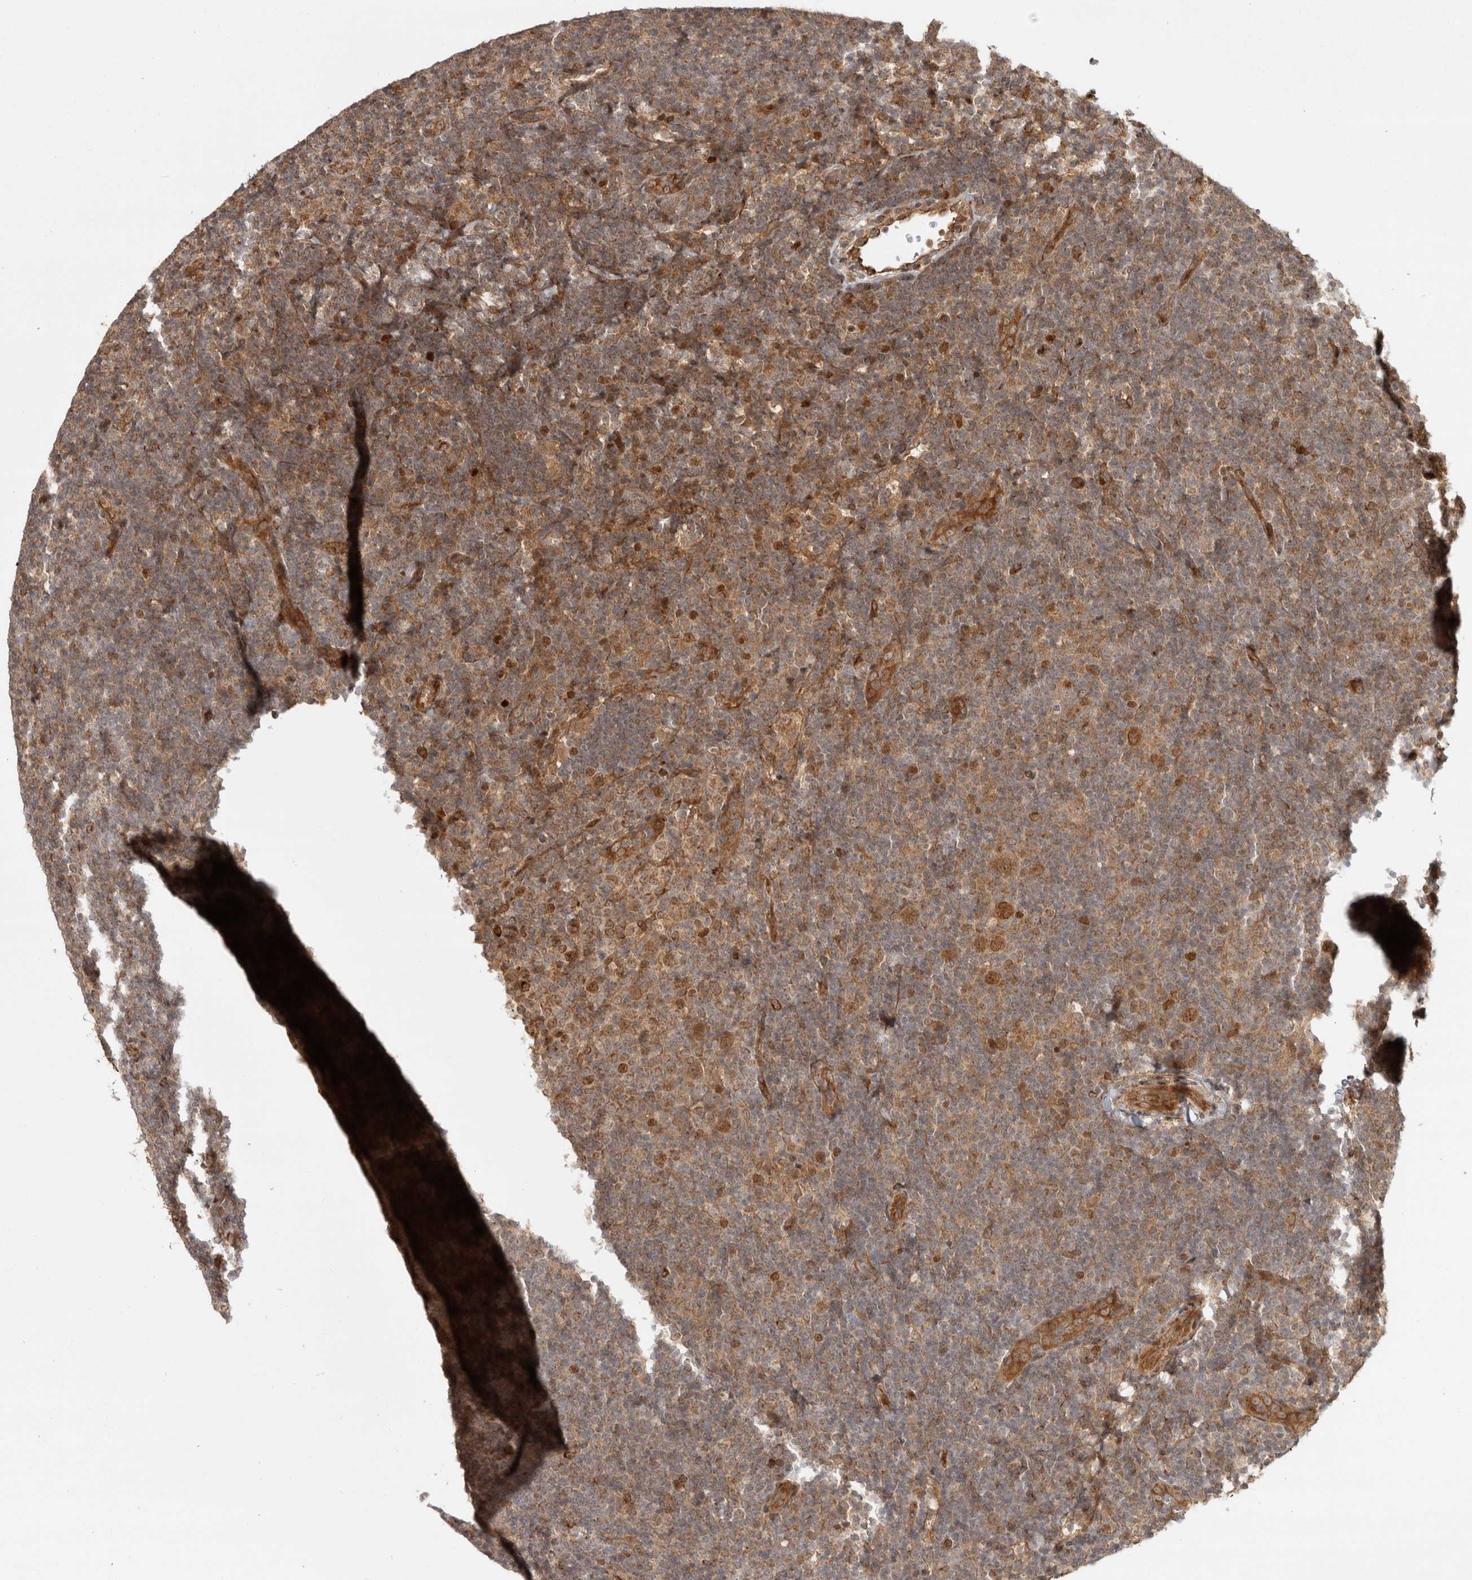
{"staining": {"intensity": "moderate", "quantity": ">75%", "location": "cytoplasmic/membranous,nuclear"}, "tissue": "lymphoma", "cell_type": "Tumor cells", "image_type": "cancer", "snomed": [{"axis": "morphology", "description": "Hodgkin's disease, NOS"}, {"axis": "topography", "description": "Lymph node"}], "caption": "A micrograph of human Hodgkin's disease stained for a protein exhibits moderate cytoplasmic/membranous and nuclear brown staining in tumor cells.", "gene": "CAMSAP2", "patient": {"sex": "female", "age": 57}}